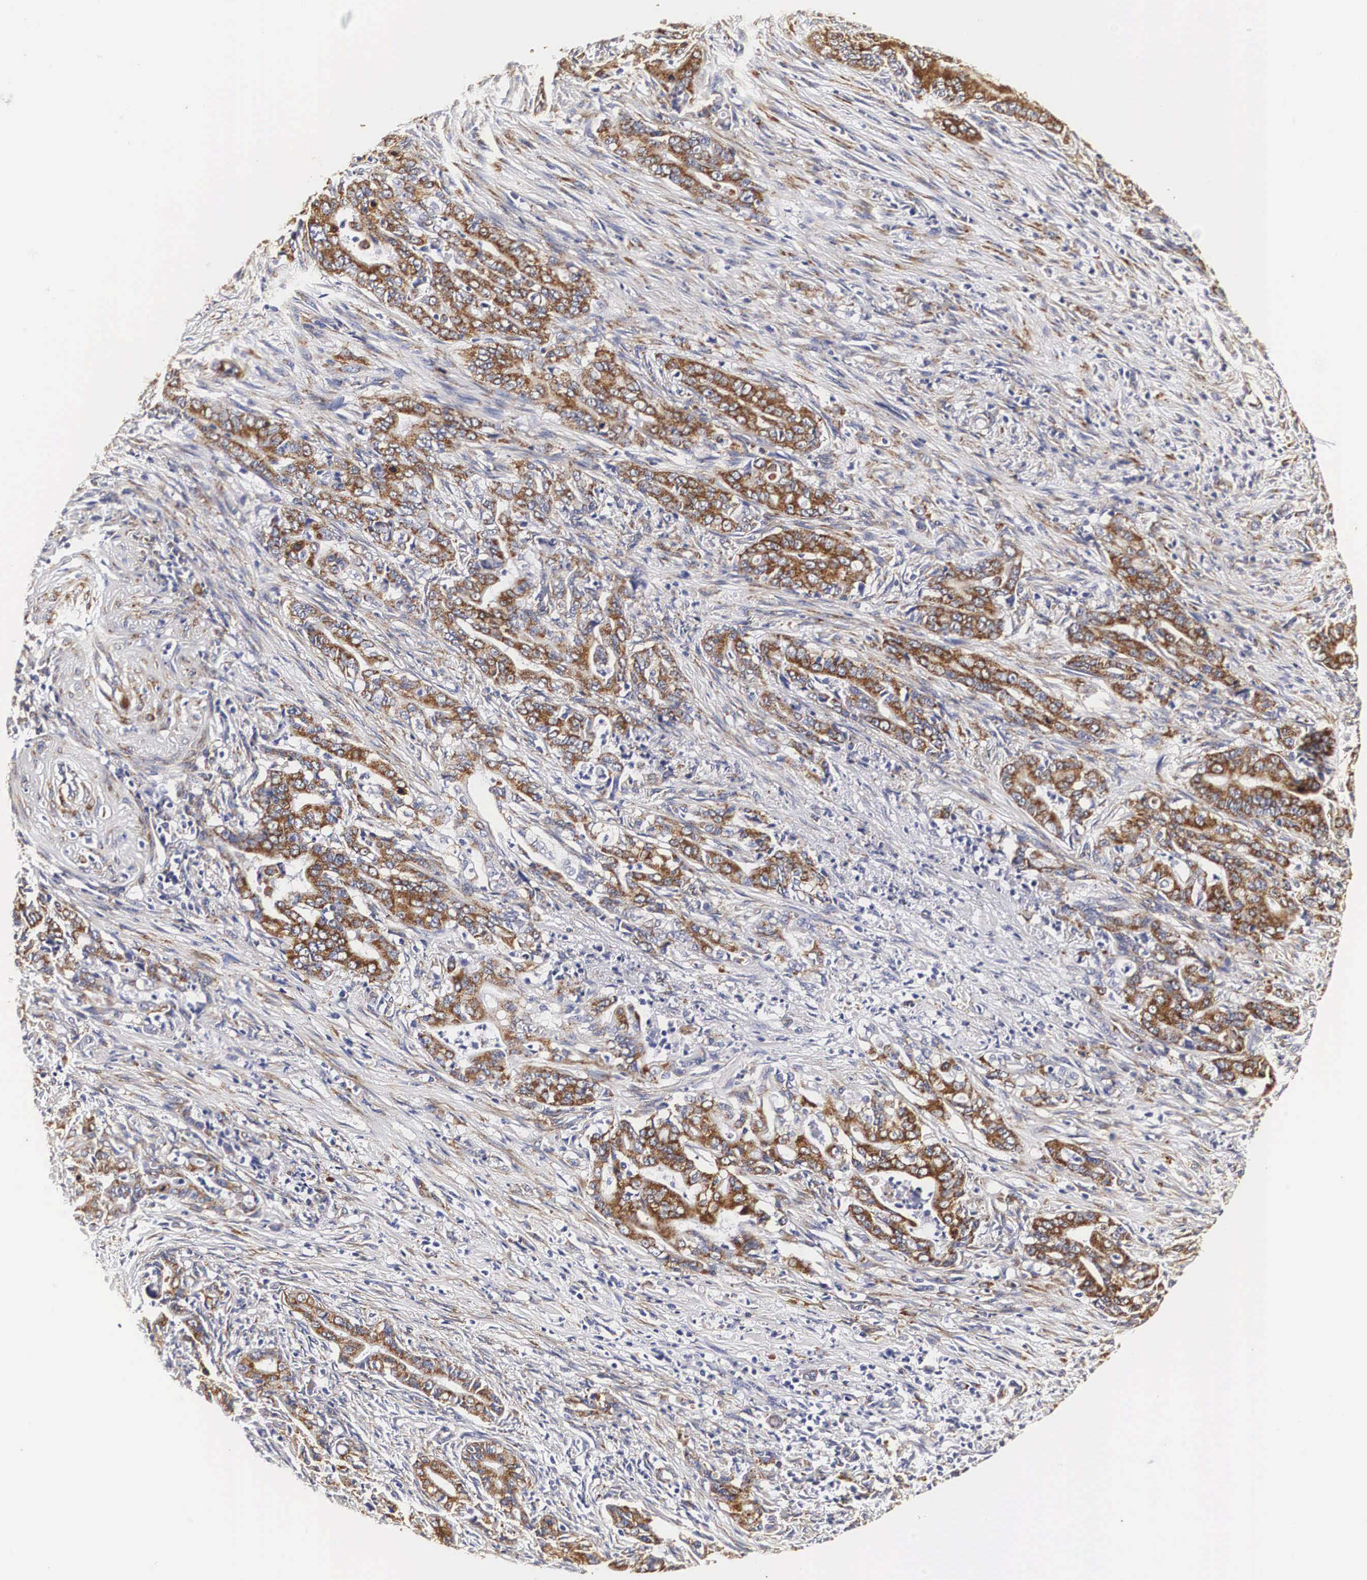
{"staining": {"intensity": "moderate", "quantity": "25%-75%", "location": "cytoplasmic/membranous"}, "tissue": "stomach cancer", "cell_type": "Tumor cells", "image_type": "cancer", "snomed": [{"axis": "morphology", "description": "Adenocarcinoma, NOS"}, {"axis": "topography", "description": "Stomach"}], "caption": "Protein staining of stomach cancer (adenocarcinoma) tissue reveals moderate cytoplasmic/membranous positivity in about 25%-75% of tumor cells.", "gene": "CKAP4", "patient": {"sex": "female", "age": 76}}